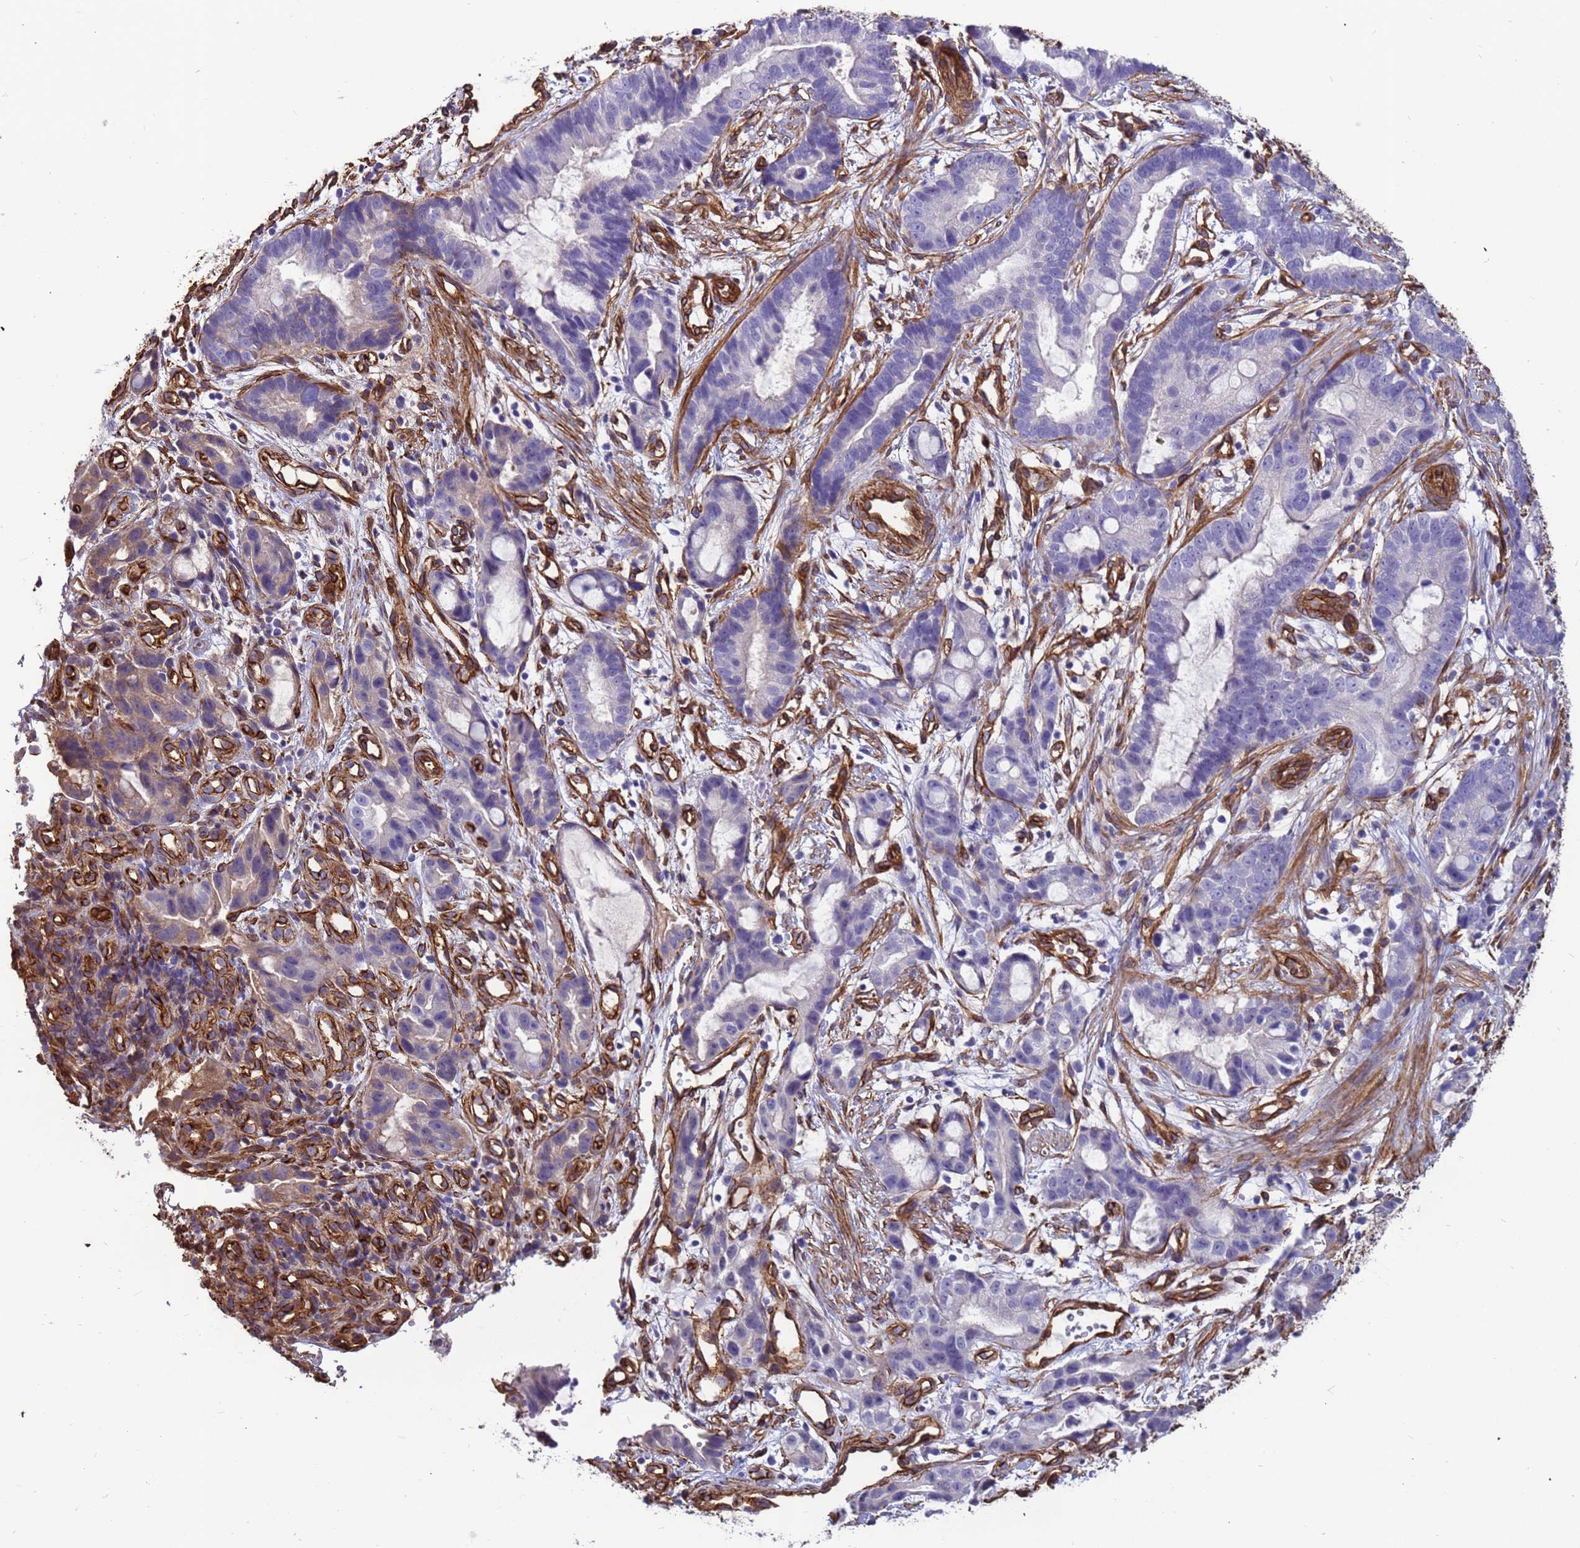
{"staining": {"intensity": "negative", "quantity": "none", "location": "none"}, "tissue": "stomach cancer", "cell_type": "Tumor cells", "image_type": "cancer", "snomed": [{"axis": "morphology", "description": "Adenocarcinoma, NOS"}, {"axis": "topography", "description": "Stomach"}], "caption": "Tumor cells are negative for protein expression in human stomach cancer. (DAB (3,3'-diaminobenzidine) immunohistochemistry (IHC) visualized using brightfield microscopy, high magnification).", "gene": "EHD2", "patient": {"sex": "male", "age": 55}}